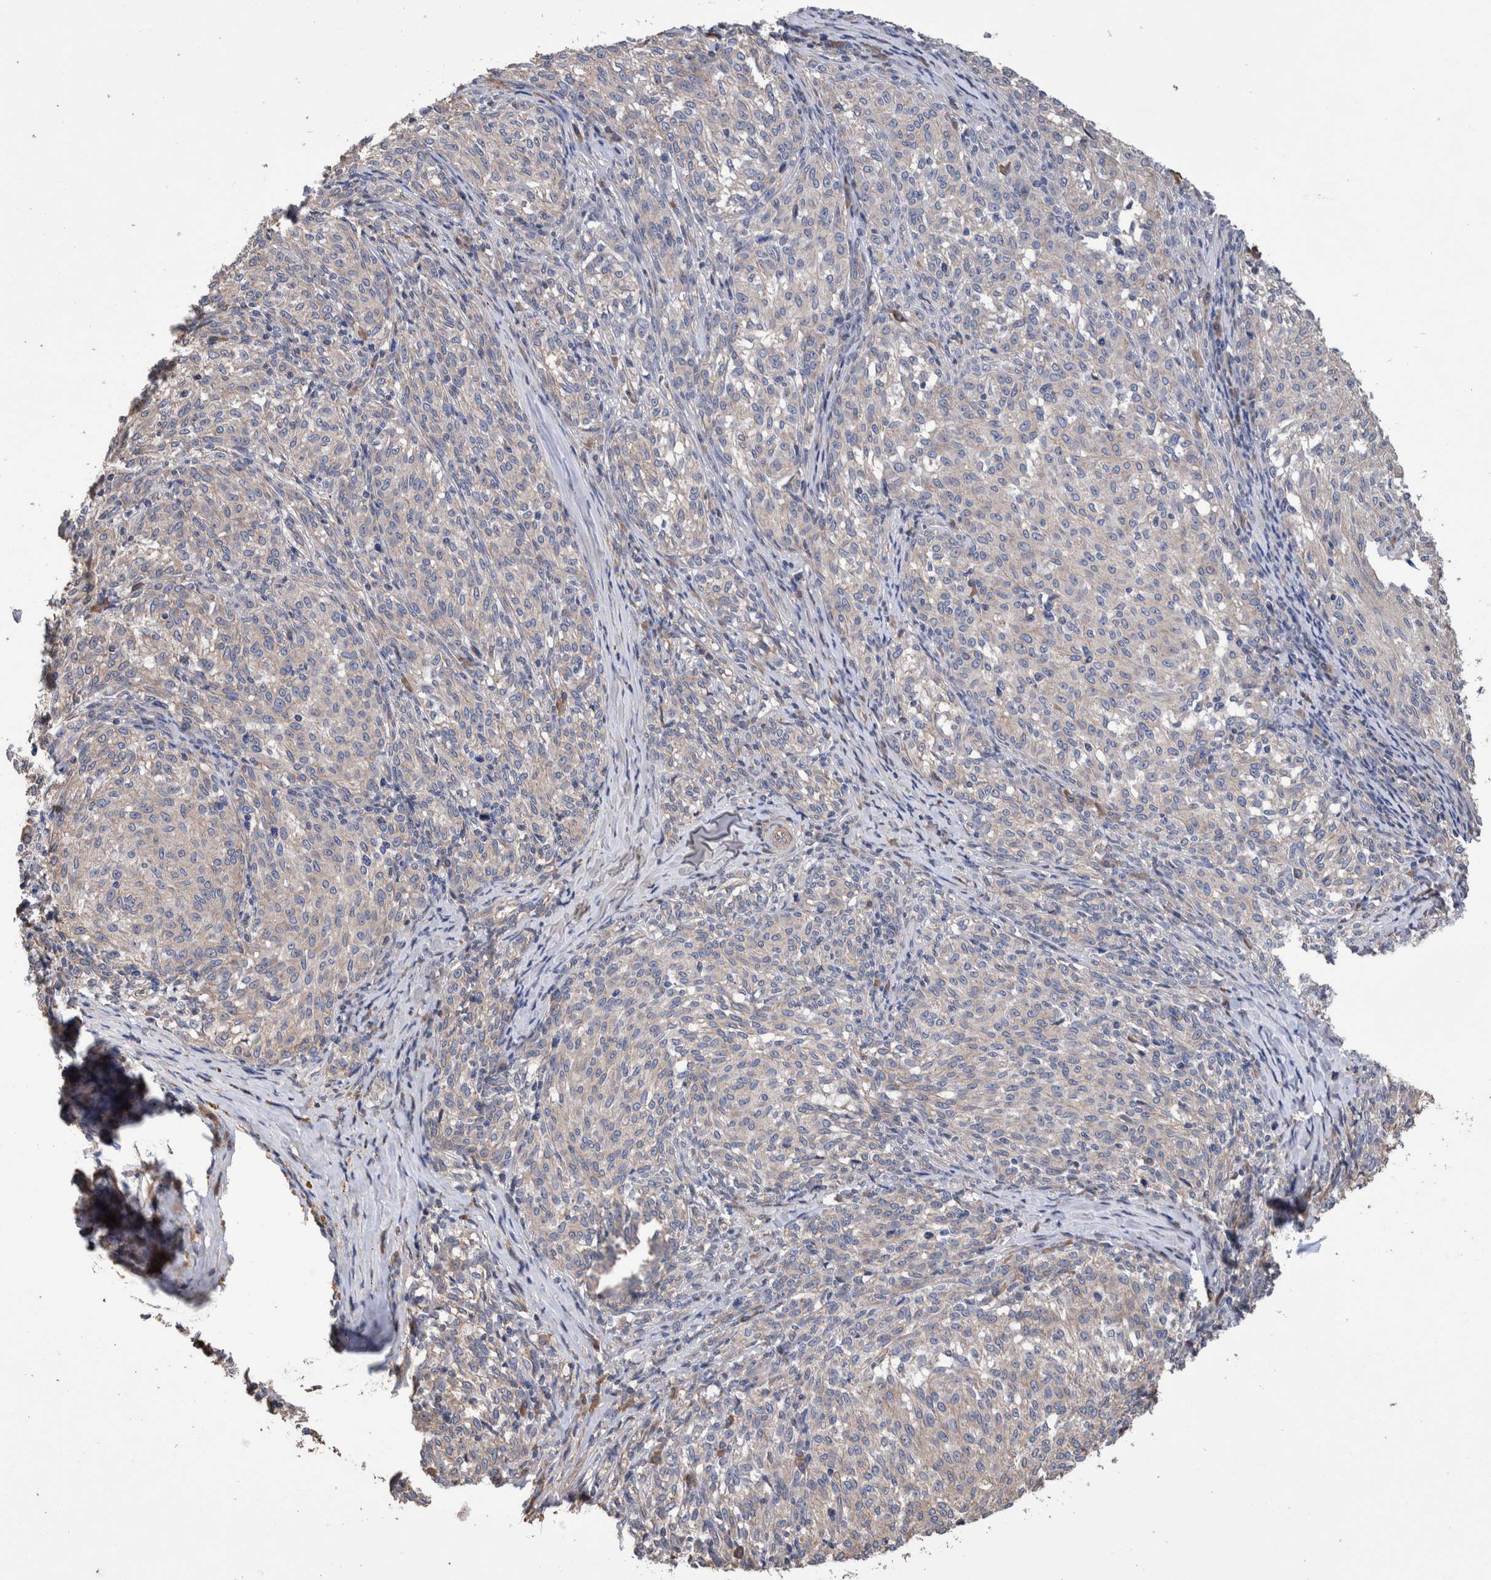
{"staining": {"intensity": "negative", "quantity": "none", "location": "none"}, "tissue": "melanoma", "cell_type": "Tumor cells", "image_type": "cancer", "snomed": [{"axis": "morphology", "description": "Malignant melanoma, NOS"}, {"axis": "topography", "description": "Skin"}], "caption": "Human melanoma stained for a protein using immunohistochemistry exhibits no expression in tumor cells.", "gene": "SLC45A4", "patient": {"sex": "female", "age": 72}}